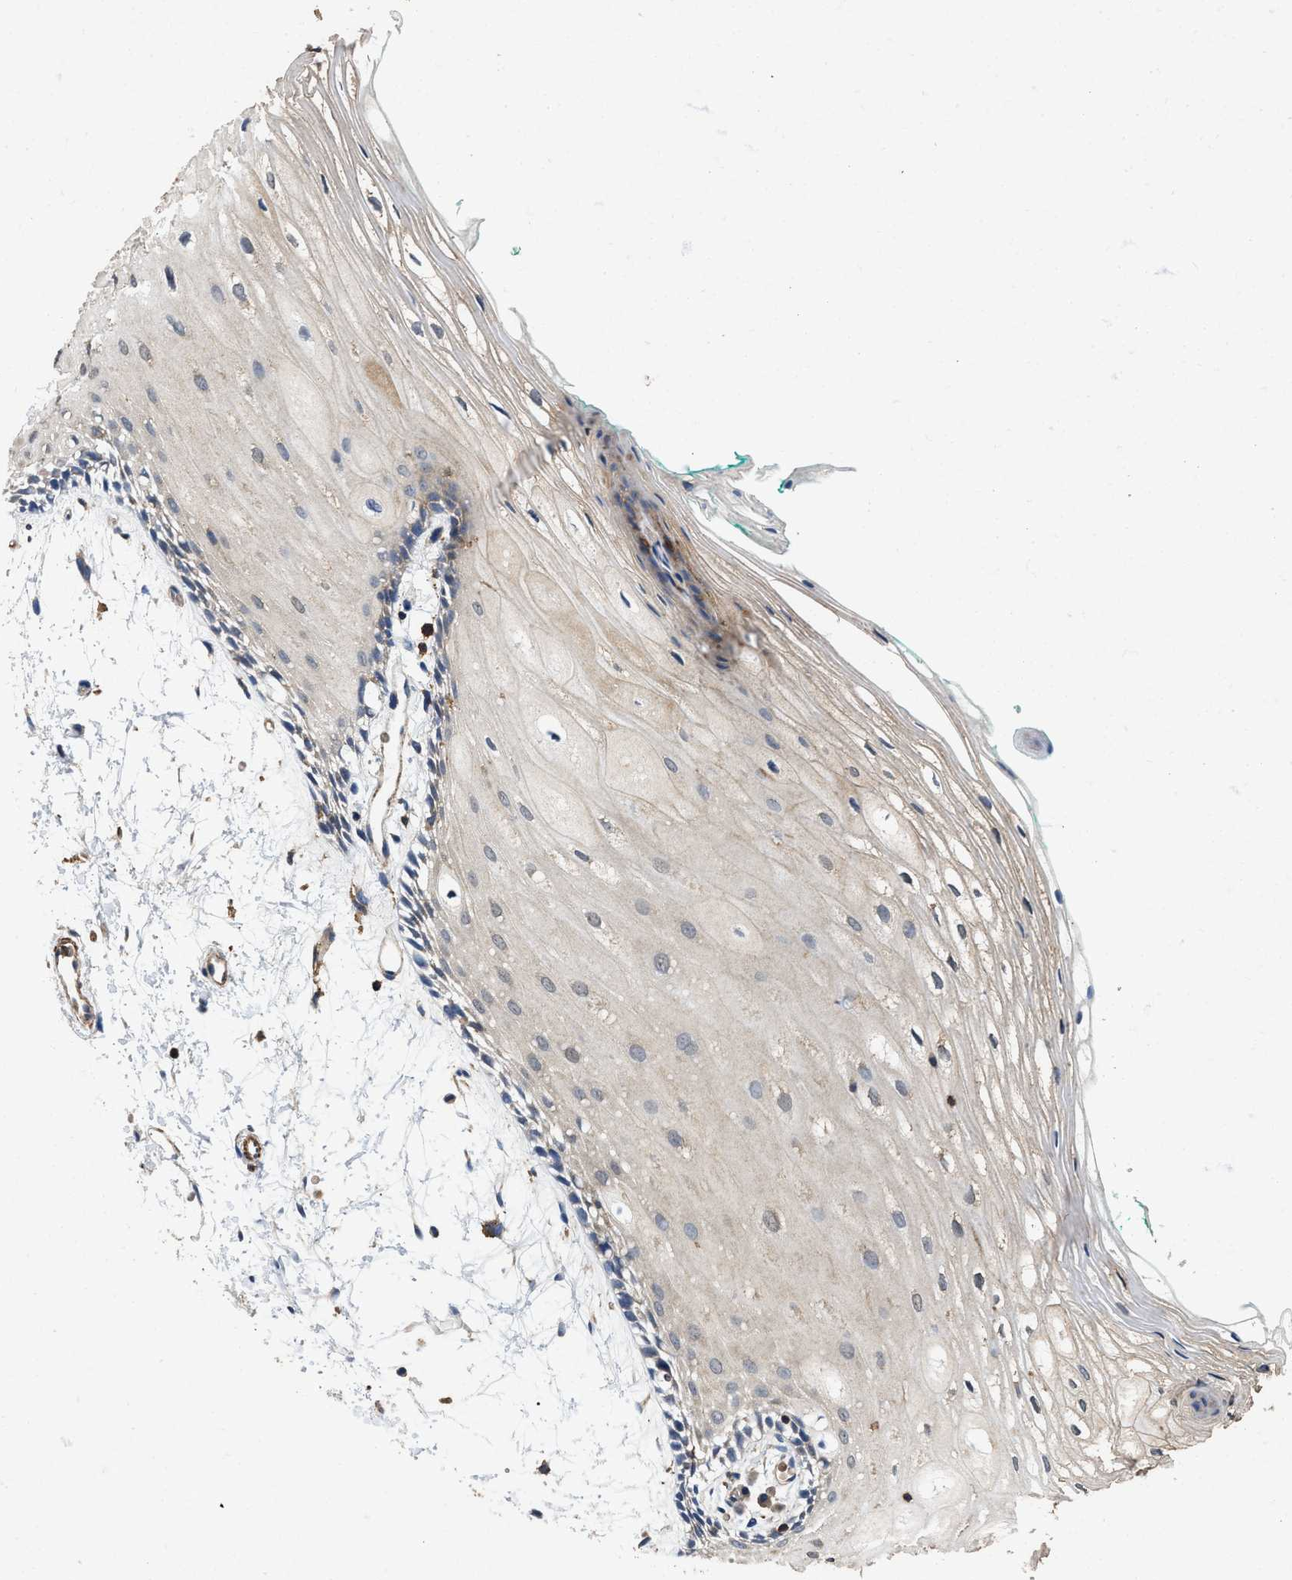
{"staining": {"intensity": "weak", "quantity": "25%-75%", "location": "cytoplasmic/membranous"}, "tissue": "oral mucosa", "cell_type": "Squamous epithelial cells", "image_type": "normal", "snomed": [{"axis": "morphology", "description": "Normal tissue, NOS"}, {"axis": "topography", "description": "Skeletal muscle"}, {"axis": "topography", "description": "Oral tissue"}, {"axis": "topography", "description": "Peripheral nerve tissue"}], "caption": "Squamous epithelial cells show low levels of weak cytoplasmic/membranous expression in approximately 25%-75% of cells in unremarkable oral mucosa.", "gene": "LINGO2", "patient": {"sex": "female", "age": 84}}